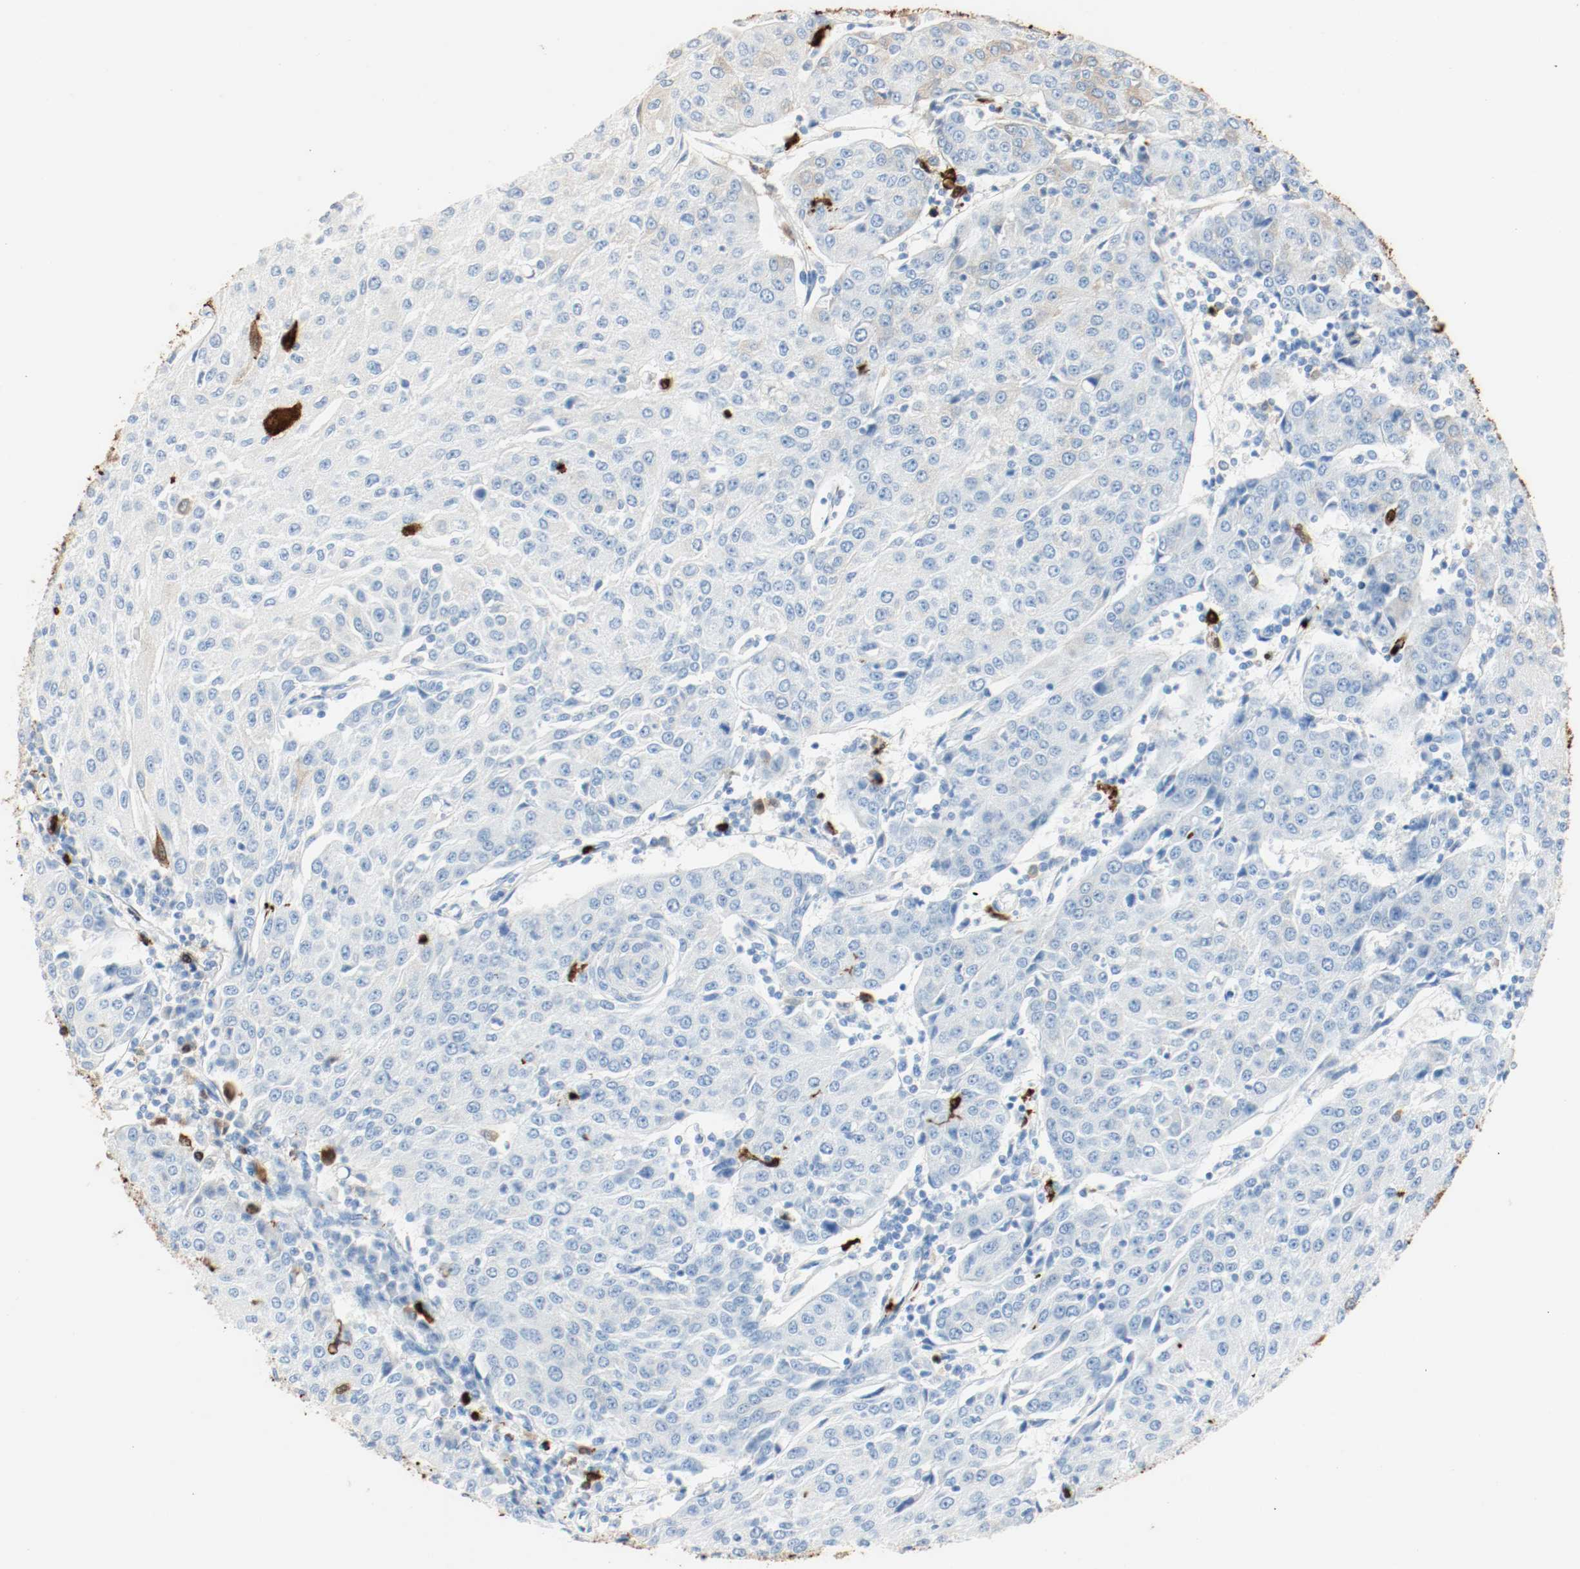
{"staining": {"intensity": "negative", "quantity": "none", "location": "none"}, "tissue": "urothelial cancer", "cell_type": "Tumor cells", "image_type": "cancer", "snomed": [{"axis": "morphology", "description": "Urothelial carcinoma, High grade"}, {"axis": "topography", "description": "Urinary bladder"}], "caption": "Immunohistochemistry of human urothelial carcinoma (high-grade) shows no staining in tumor cells.", "gene": "S100A9", "patient": {"sex": "female", "age": 85}}